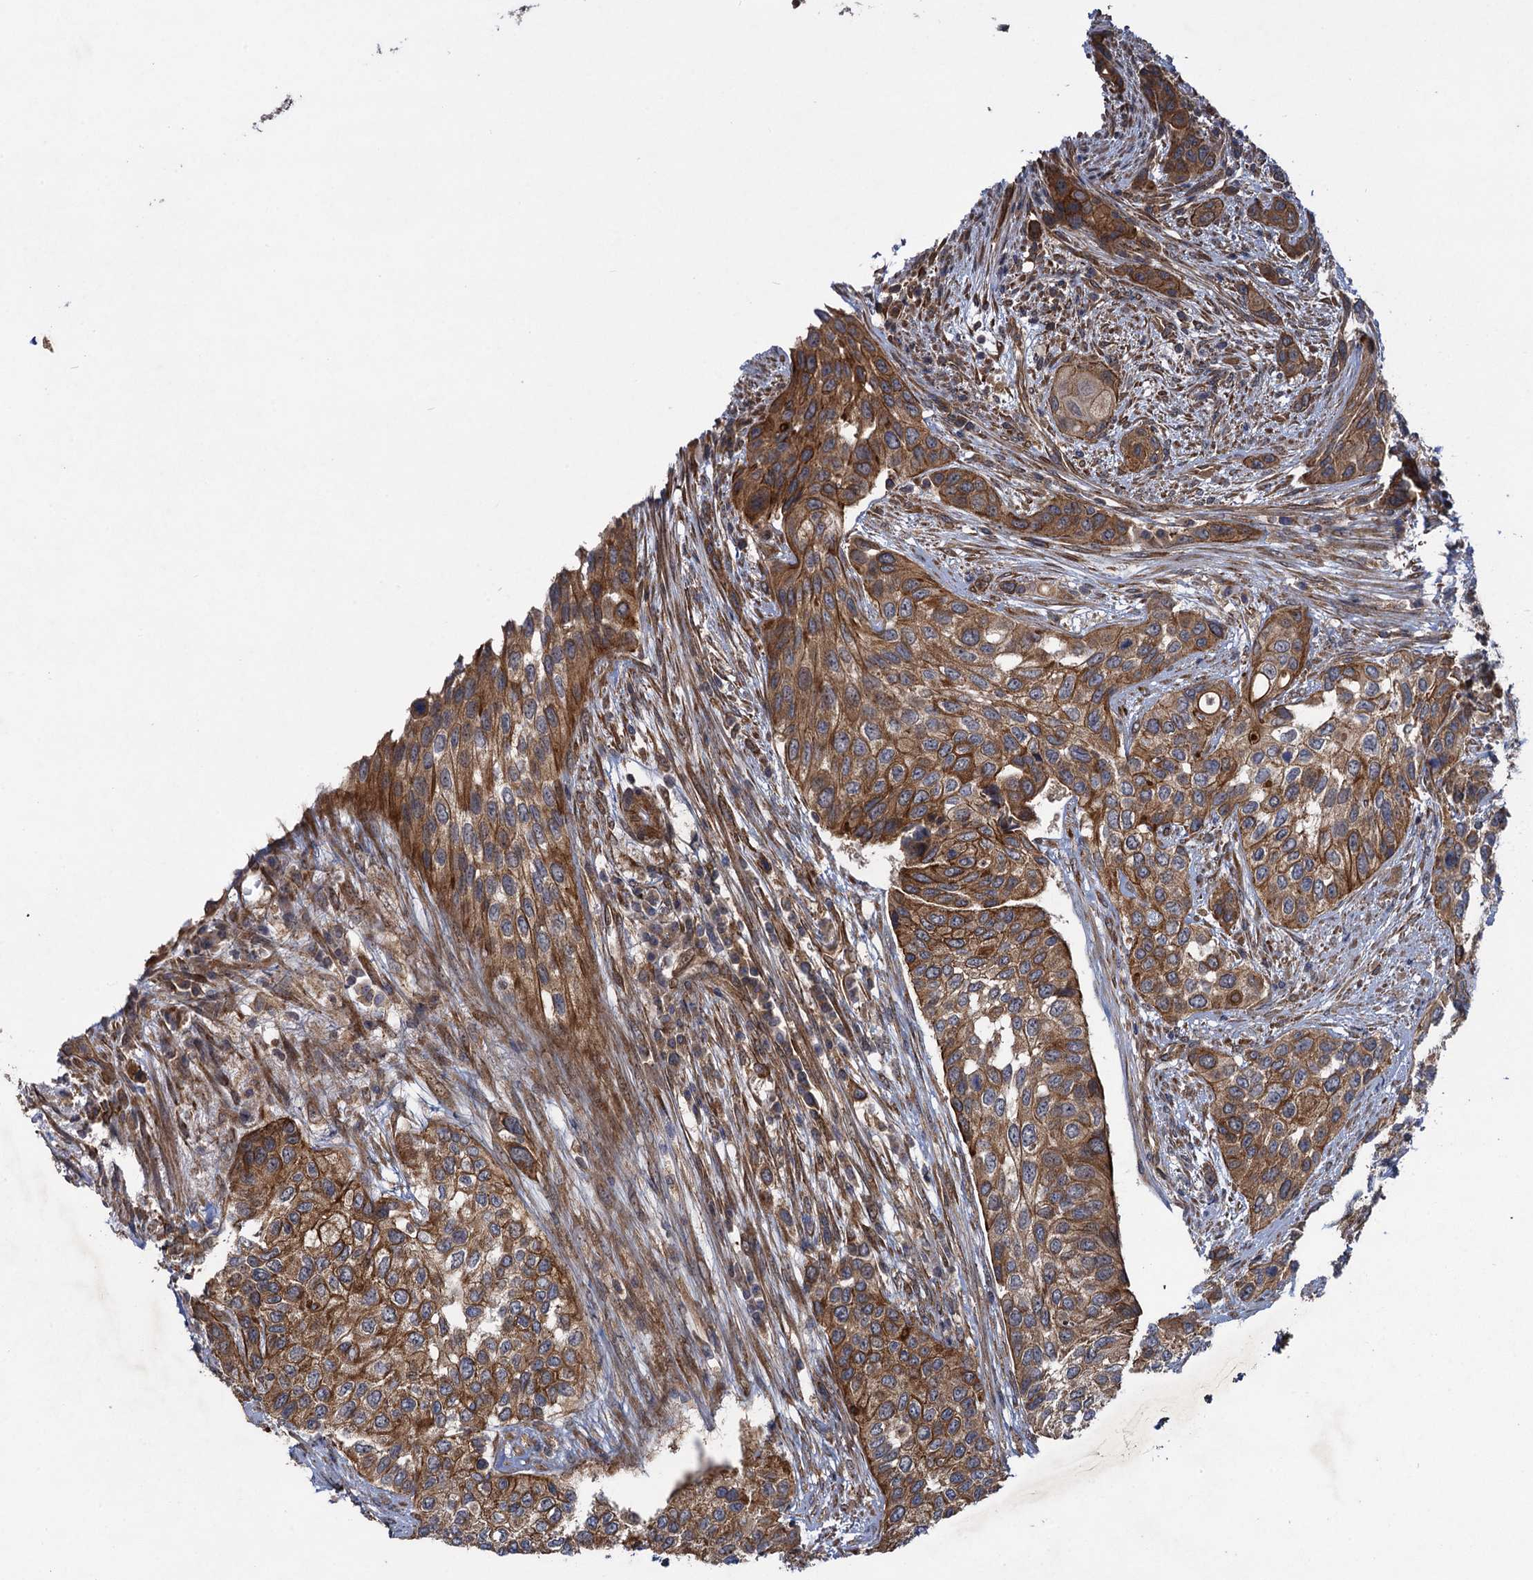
{"staining": {"intensity": "moderate", "quantity": ">75%", "location": "cytoplasmic/membranous"}, "tissue": "urothelial cancer", "cell_type": "Tumor cells", "image_type": "cancer", "snomed": [{"axis": "morphology", "description": "Normal tissue, NOS"}, {"axis": "morphology", "description": "Urothelial carcinoma, High grade"}, {"axis": "topography", "description": "Vascular tissue"}, {"axis": "topography", "description": "Urinary bladder"}], "caption": "About >75% of tumor cells in high-grade urothelial carcinoma display moderate cytoplasmic/membranous protein staining as visualized by brown immunohistochemical staining.", "gene": "HAUS1", "patient": {"sex": "female", "age": 56}}